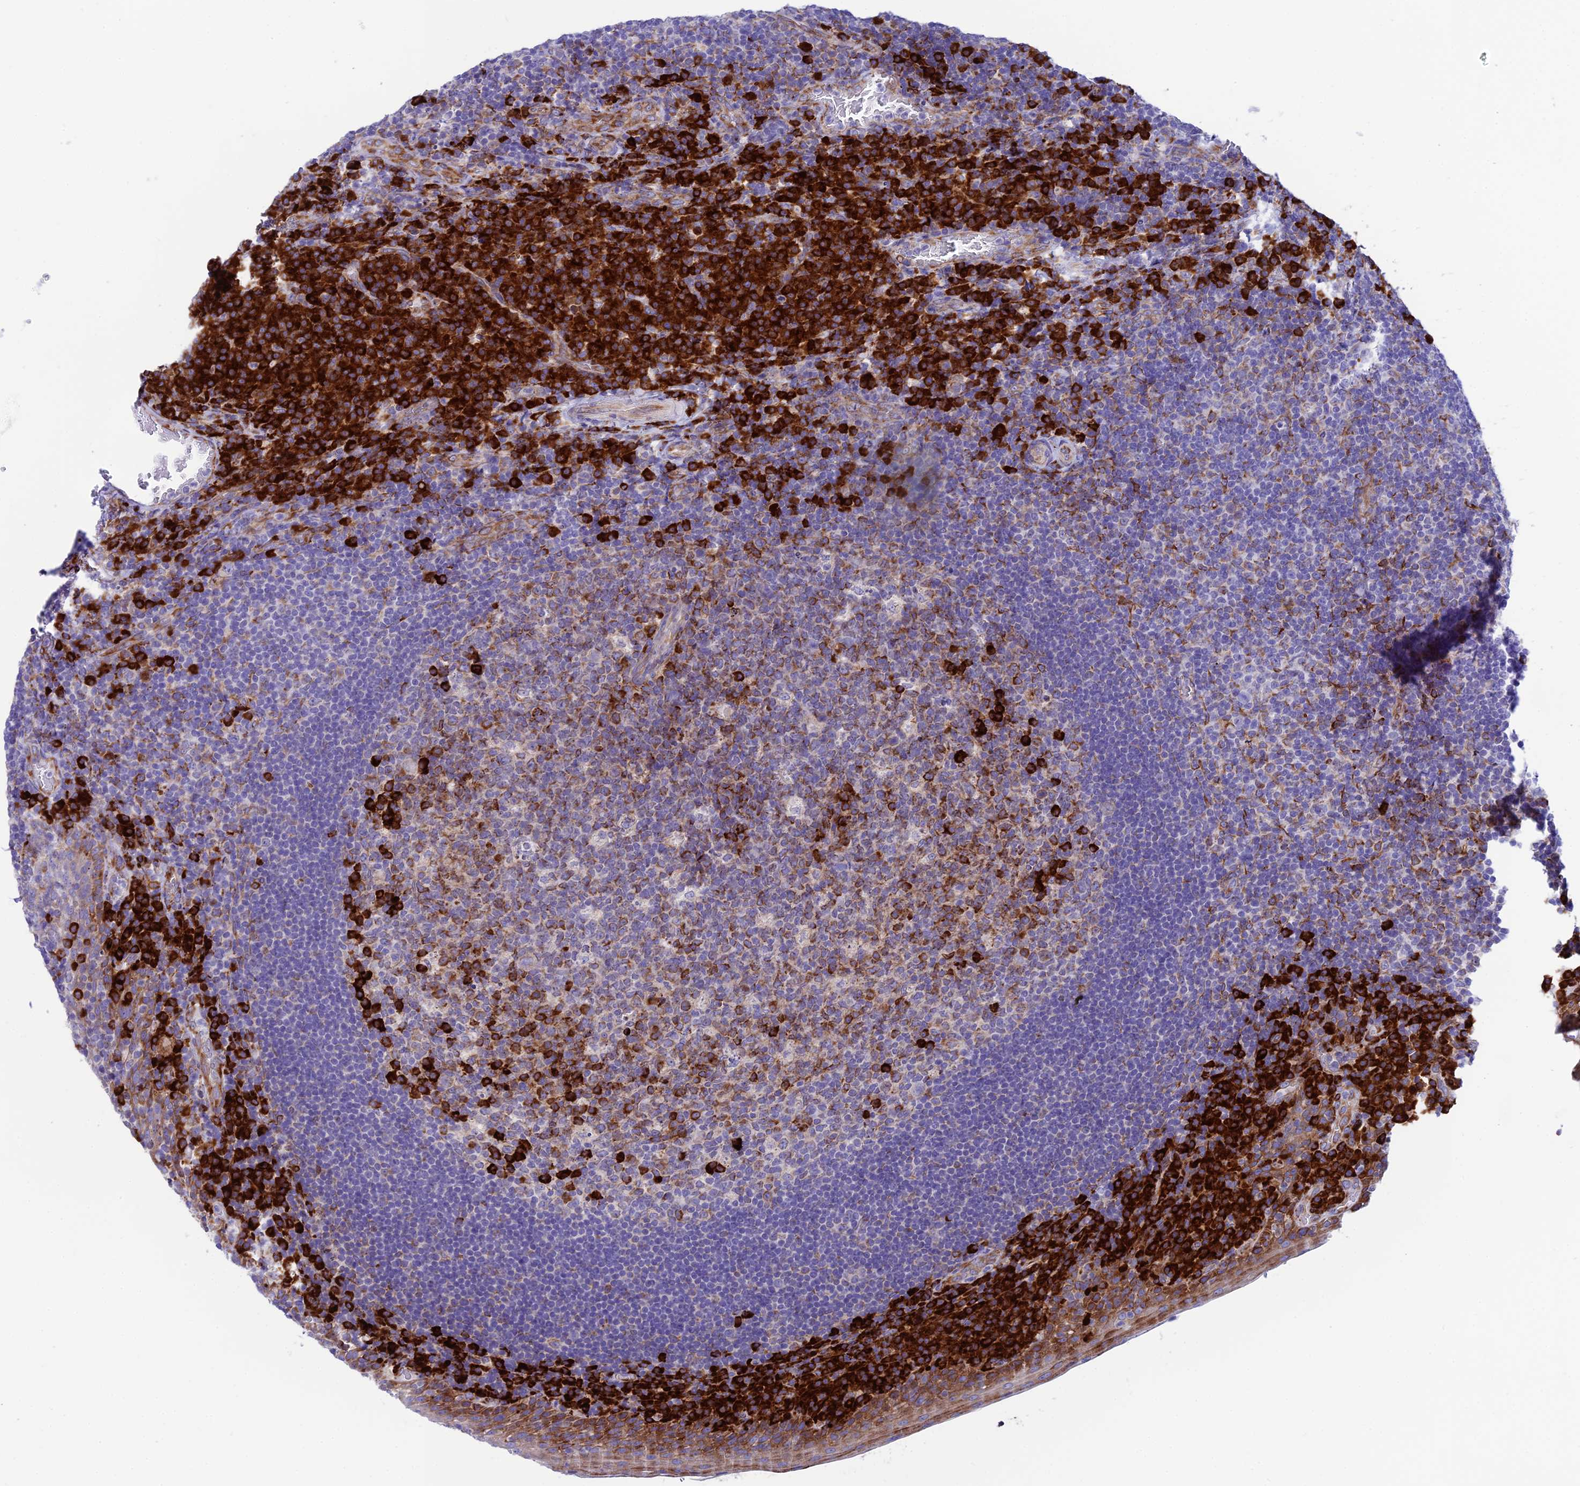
{"staining": {"intensity": "strong", "quantity": "<25%", "location": "cytoplasmic/membranous"}, "tissue": "tonsil", "cell_type": "Germinal center cells", "image_type": "normal", "snomed": [{"axis": "morphology", "description": "Normal tissue, NOS"}, {"axis": "topography", "description": "Tonsil"}], "caption": "A brown stain shows strong cytoplasmic/membranous staining of a protein in germinal center cells of normal human tonsil.", "gene": "TUBGCP6", "patient": {"sex": "male", "age": 17}}